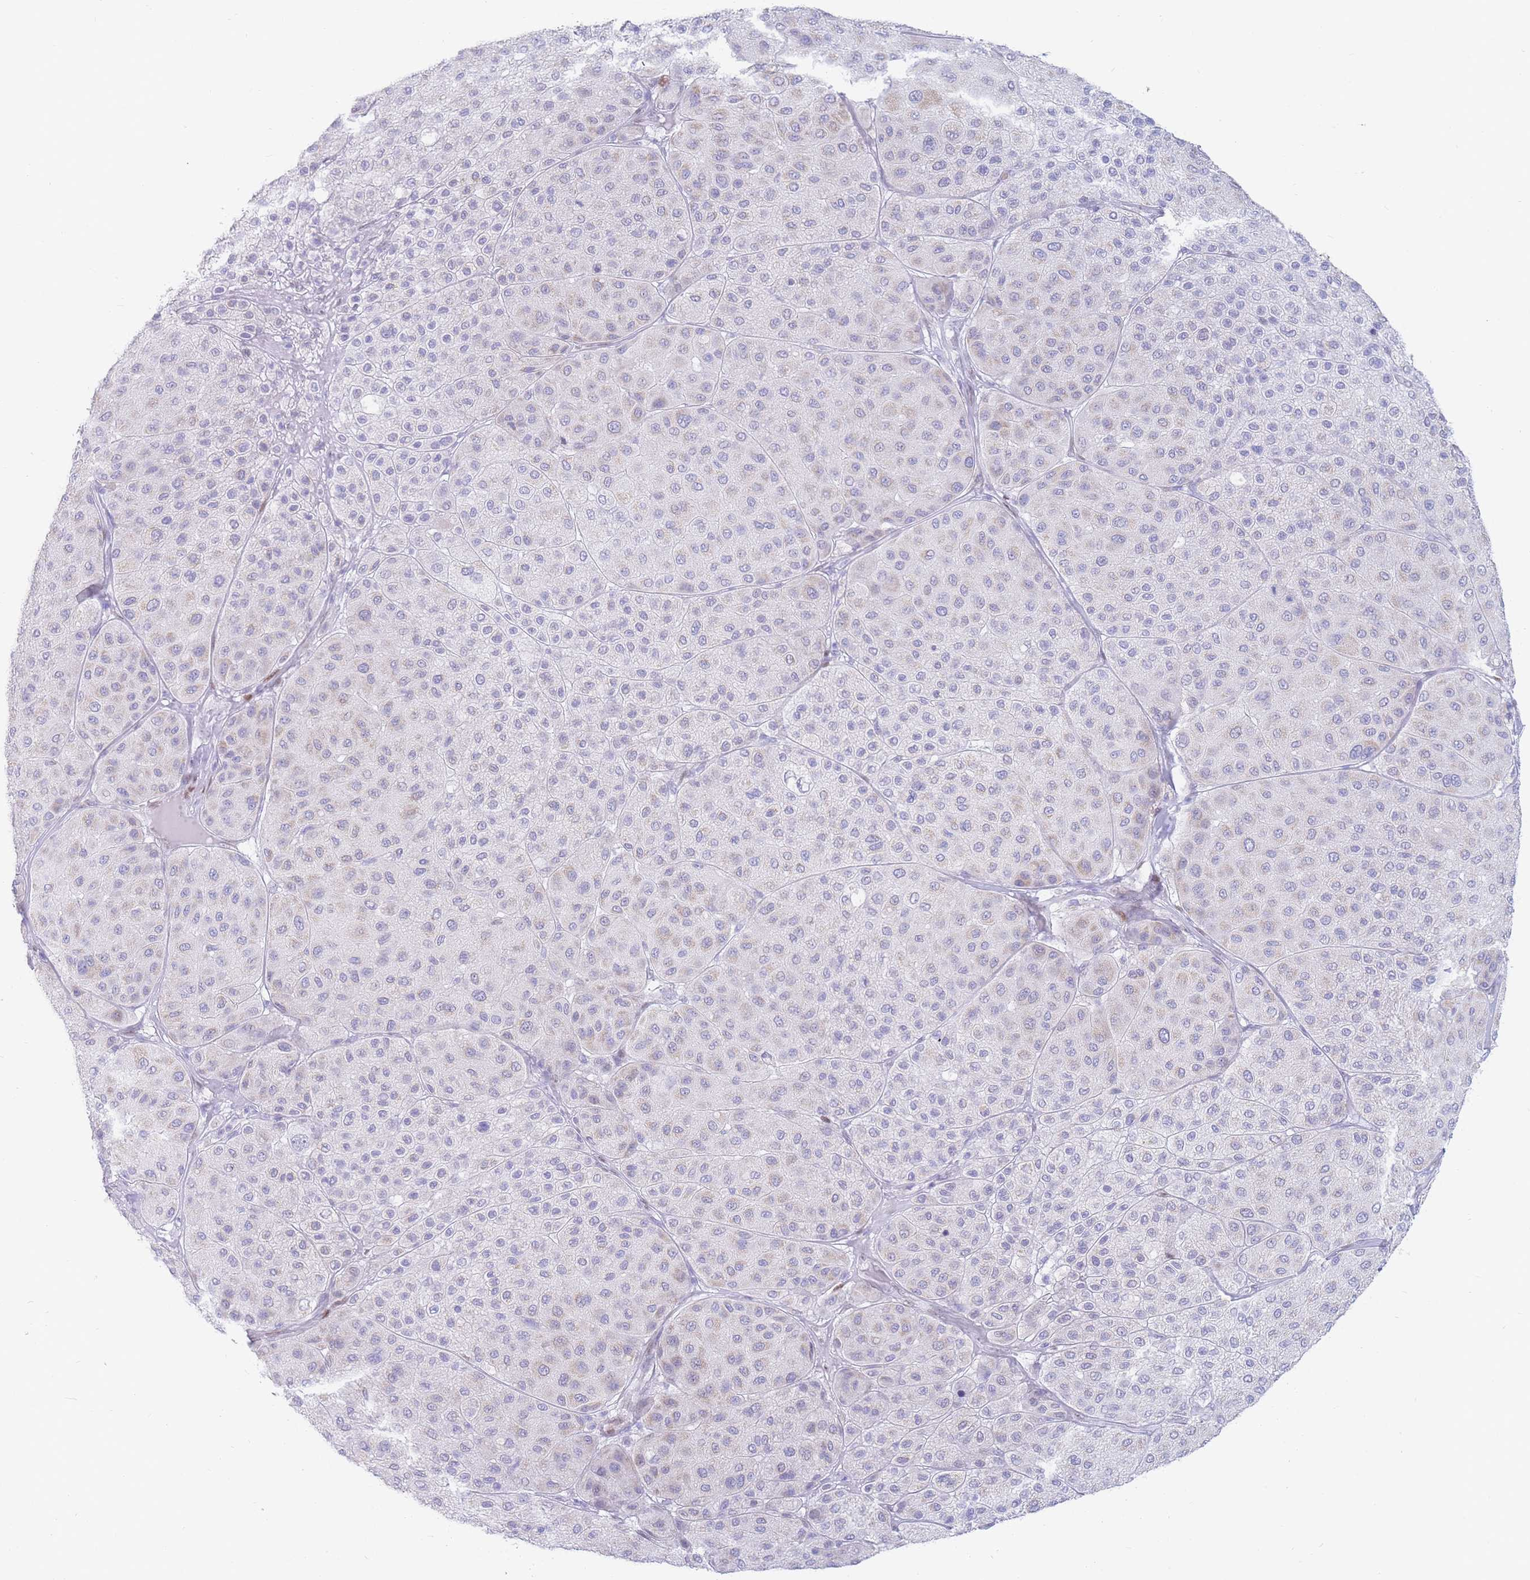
{"staining": {"intensity": "negative", "quantity": "none", "location": "none"}, "tissue": "melanoma", "cell_type": "Tumor cells", "image_type": "cancer", "snomed": [{"axis": "morphology", "description": "Malignant melanoma, Metastatic site"}, {"axis": "topography", "description": "Smooth muscle"}], "caption": "The IHC micrograph has no significant positivity in tumor cells of malignant melanoma (metastatic site) tissue.", "gene": "PSMB5", "patient": {"sex": "male", "age": 41}}